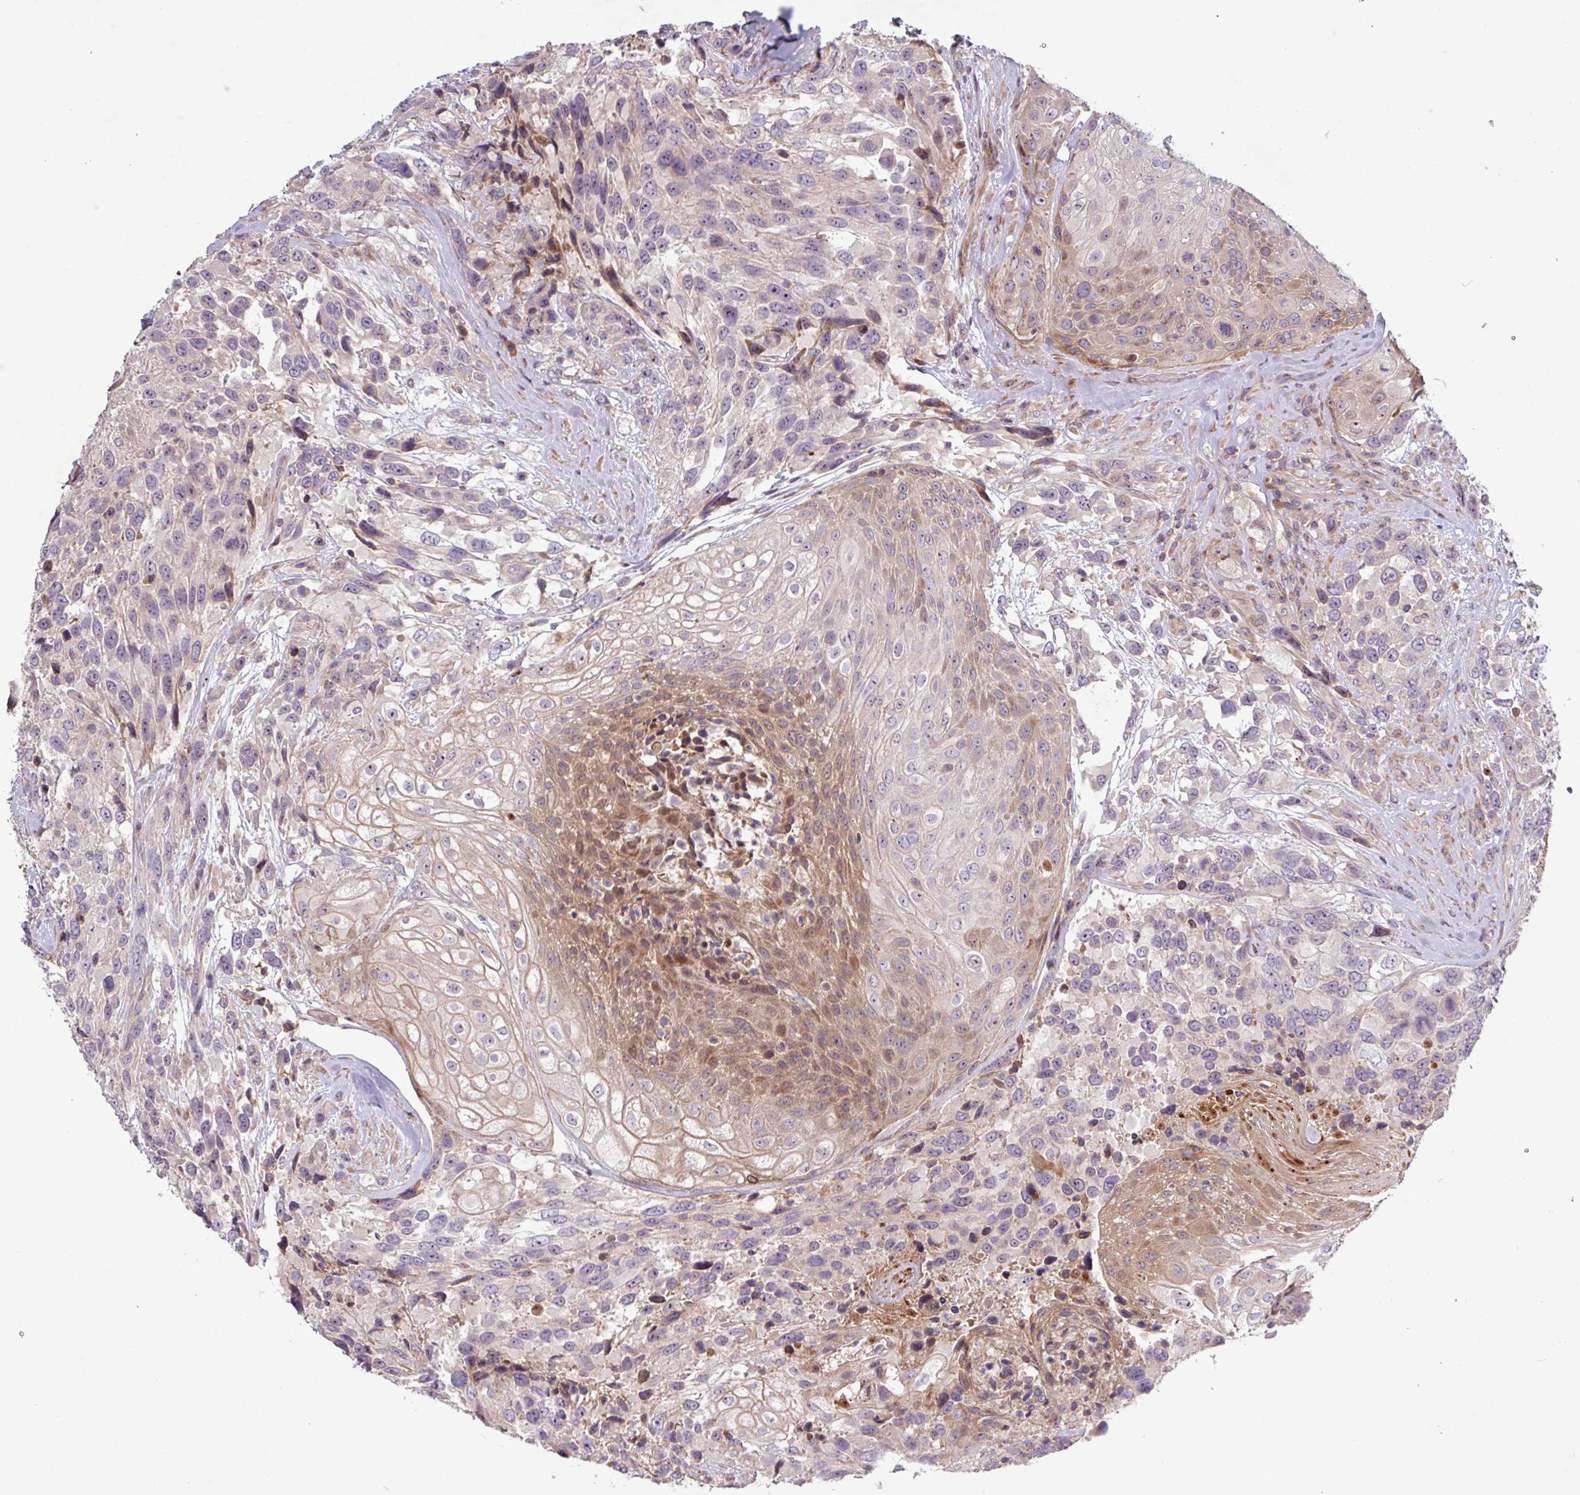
{"staining": {"intensity": "moderate", "quantity": "<25%", "location": "cytoplasmic/membranous"}, "tissue": "urothelial cancer", "cell_type": "Tumor cells", "image_type": "cancer", "snomed": [{"axis": "morphology", "description": "Urothelial carcinoma, High grade"}, {"axis": "topography", "description": "Urinary bladder"}], "caption": "This photomicrograph shows IHC staining of high-grade urothelial carcinoma, with low moderate cytoplasmic/membranous staining in about <25% of tumor cells.", "gene": "TNFSF12", "patient": {"sex": "female", "age": 70}}